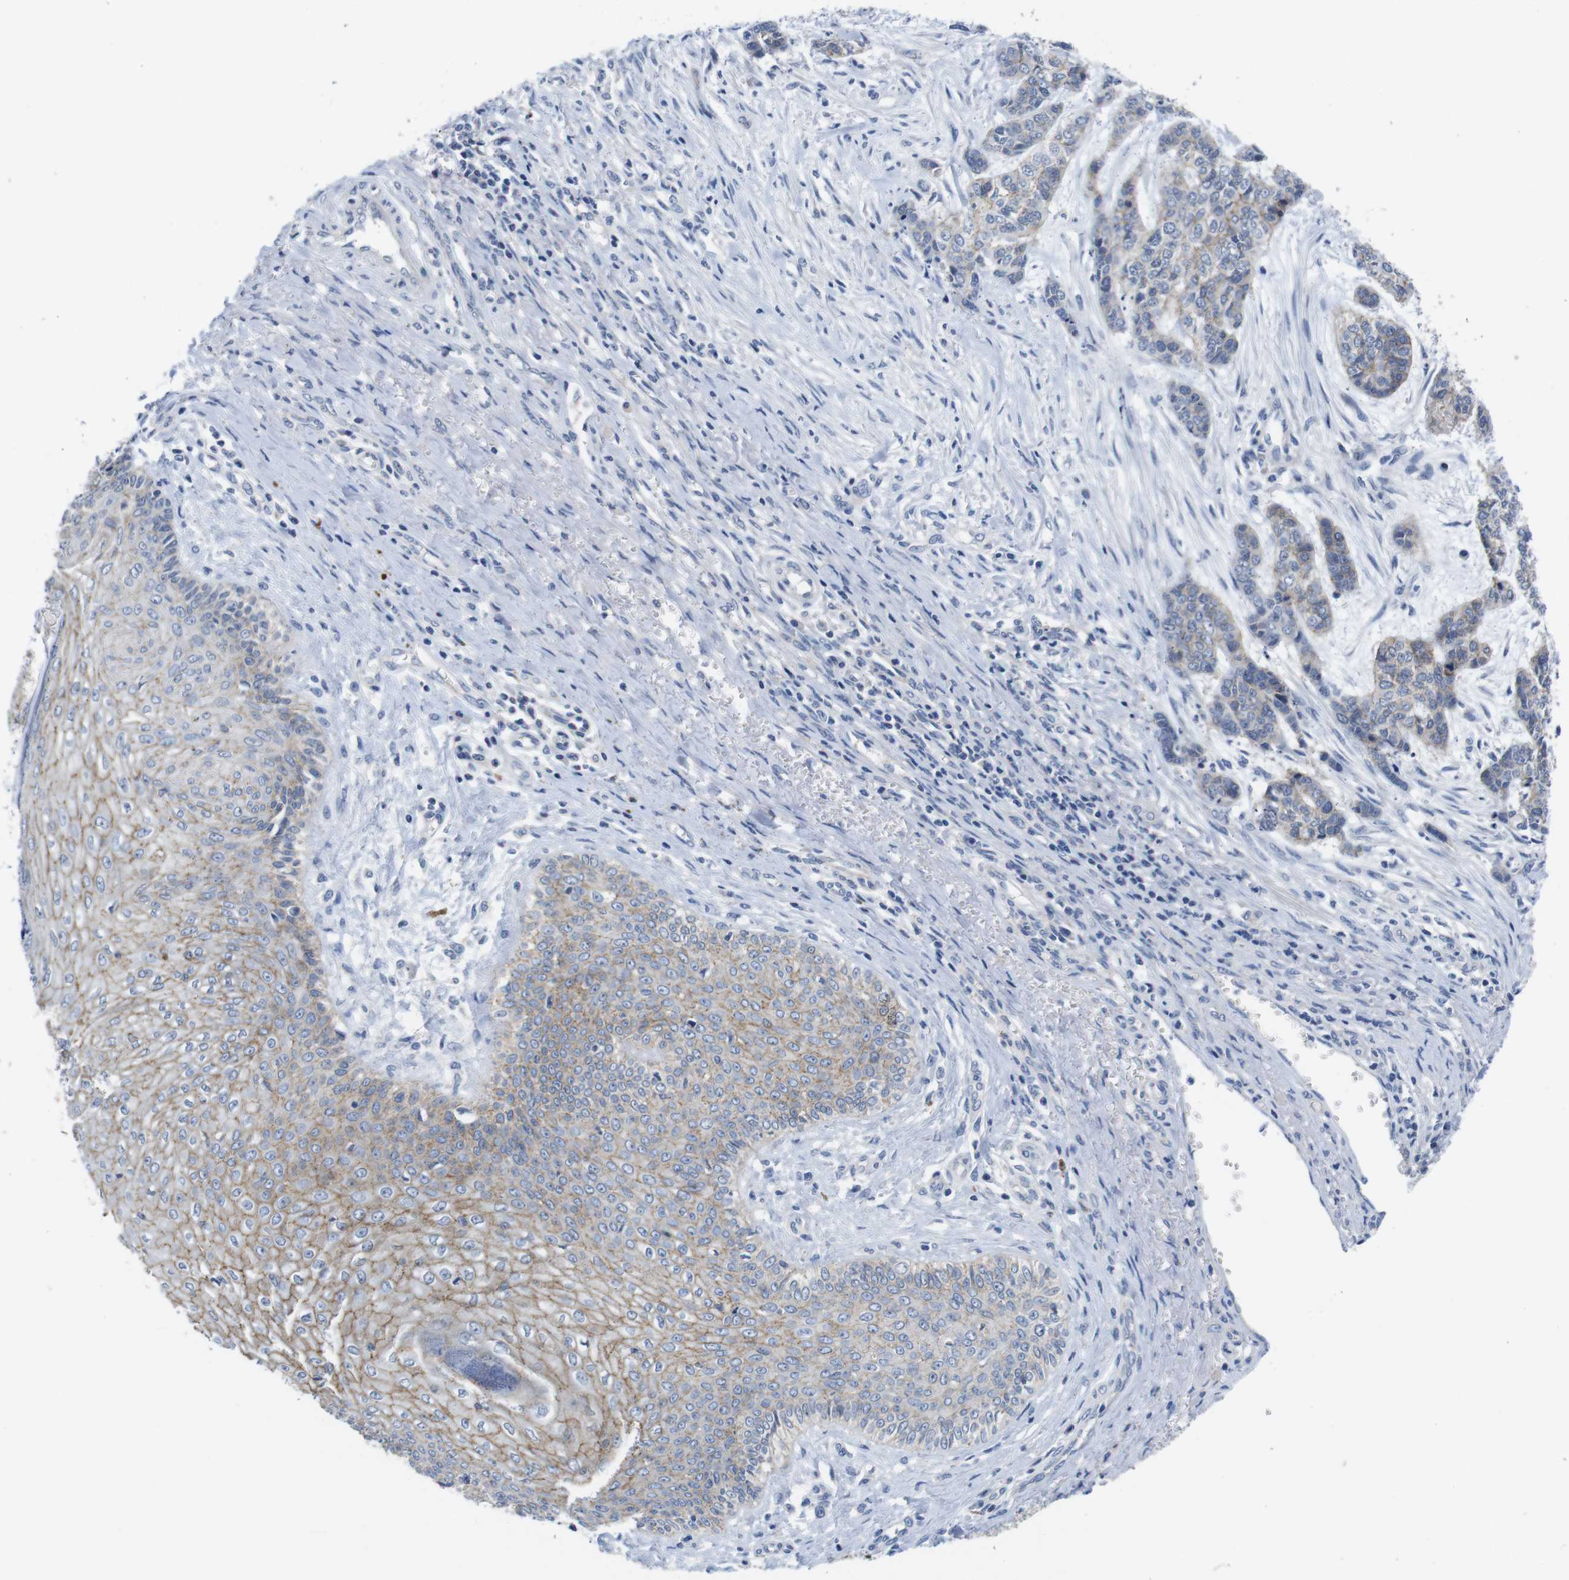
{"staining": {"intensity": "weak", "quantity": ">75%", "location": "cytoplasmic/membranous"}, "tissue": "skin cancer", "cell_type": "Tumor cells", "image_type": "cancer", "snomed": [{"axis": "morphology", "description": "Basal cell carcinoma"}, {"axis": "topography", "description": "Skin"}], "caption": "Skin cancer (basal cell carcinoma) stained with a brown dye displays weak cytoplasmic/membranous positive positivity in approximately >75% of tumor cells.", "gene": "SCRIB", "patient": {"sex": "female", "age": 64}}